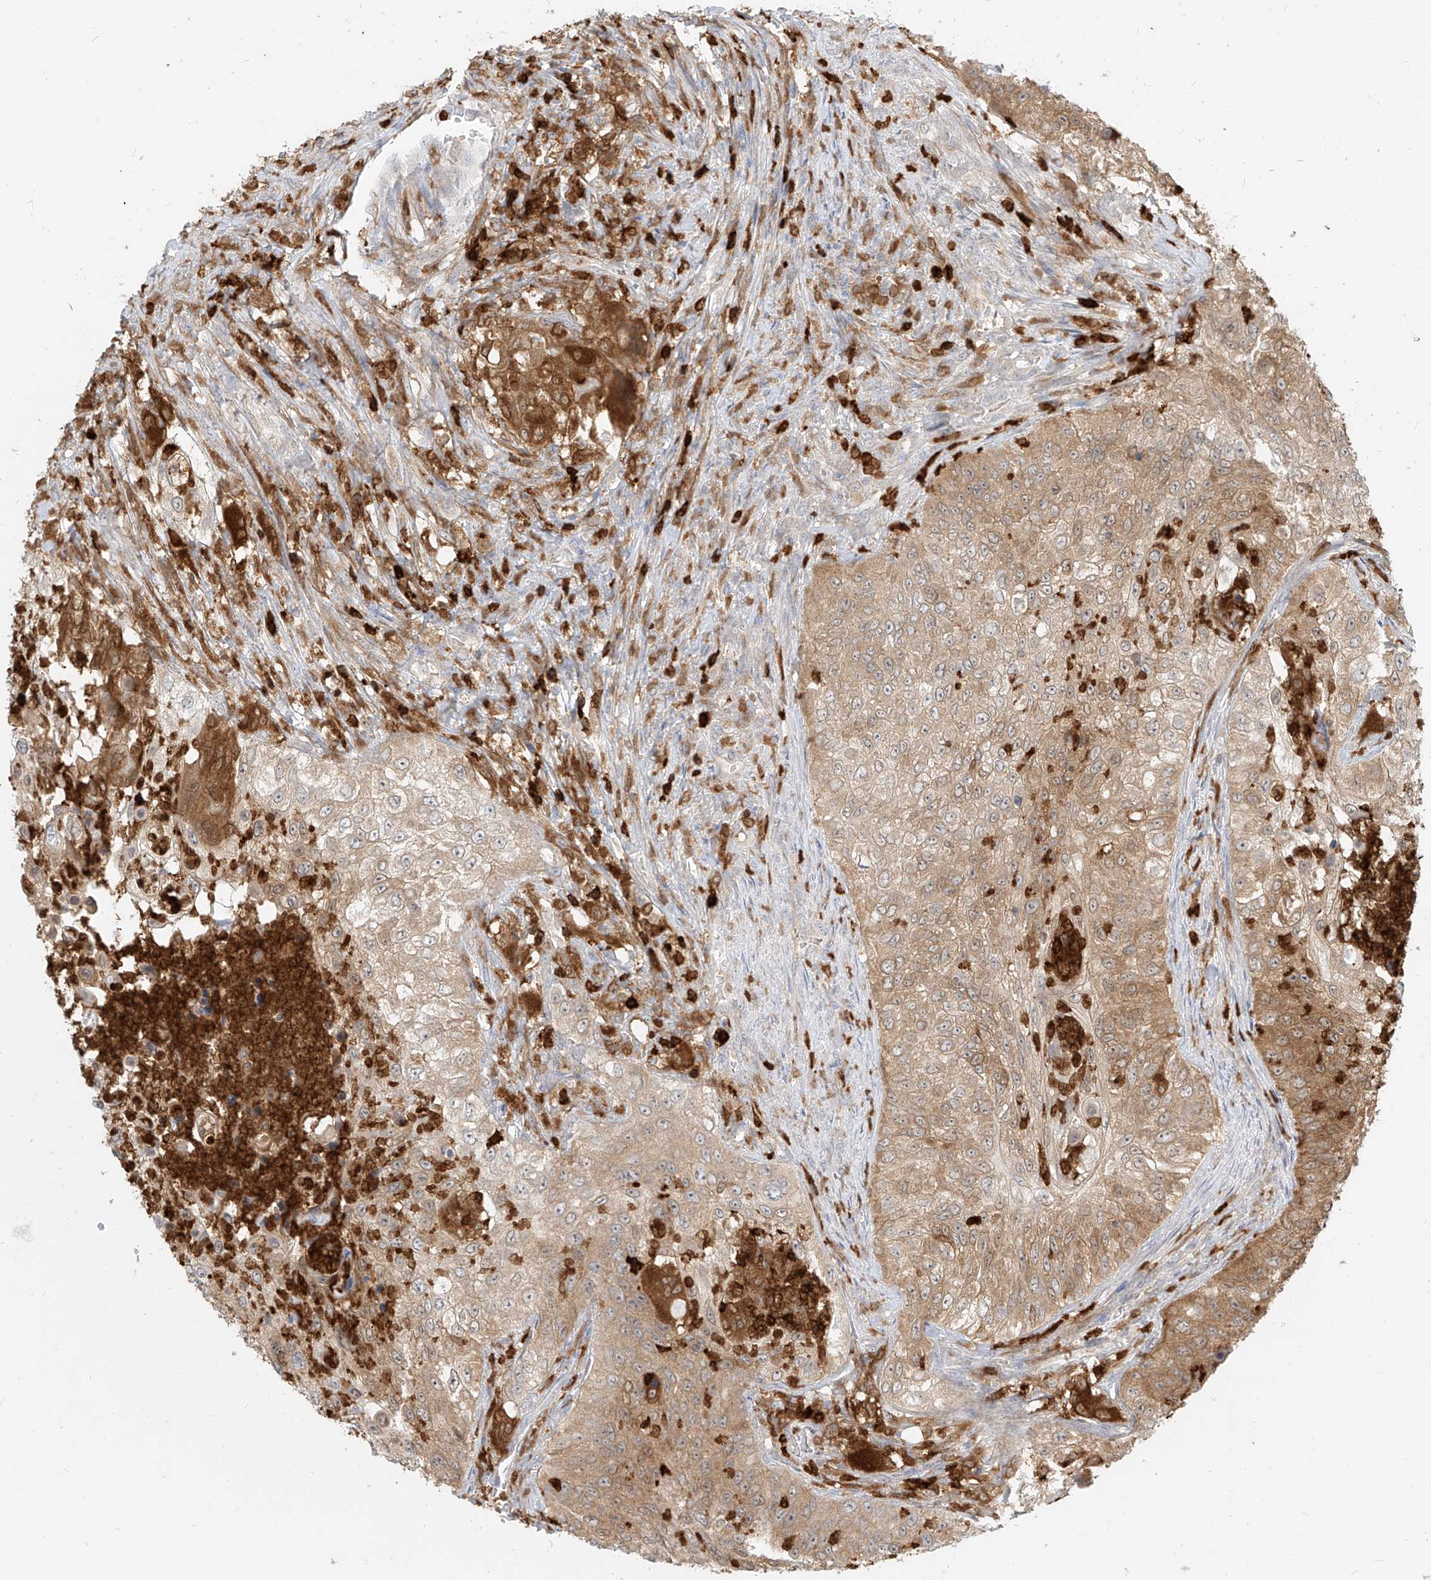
{"staining": {"intensity": "moderate", "quantity": ">75%", "location": "cytoplasmic/membranous"}, "tissue": "urothelial cancer", "cell_type": "Tumor cells", "image_type": "cancer", "snomed": [{"axis": "morphology", "description": "Urothelial carcinoma, High grade"}, {"axis": "topography", "description": "Urinary bladder"}], "caption": "Urothelial cancer stained with immunohistochemistry (IHC) reveals moderate cytoplasmic/membranous staining in about >75% of tumor cells.", "gene": "PGD", "patient": {"sex": "female", "age": 60}}